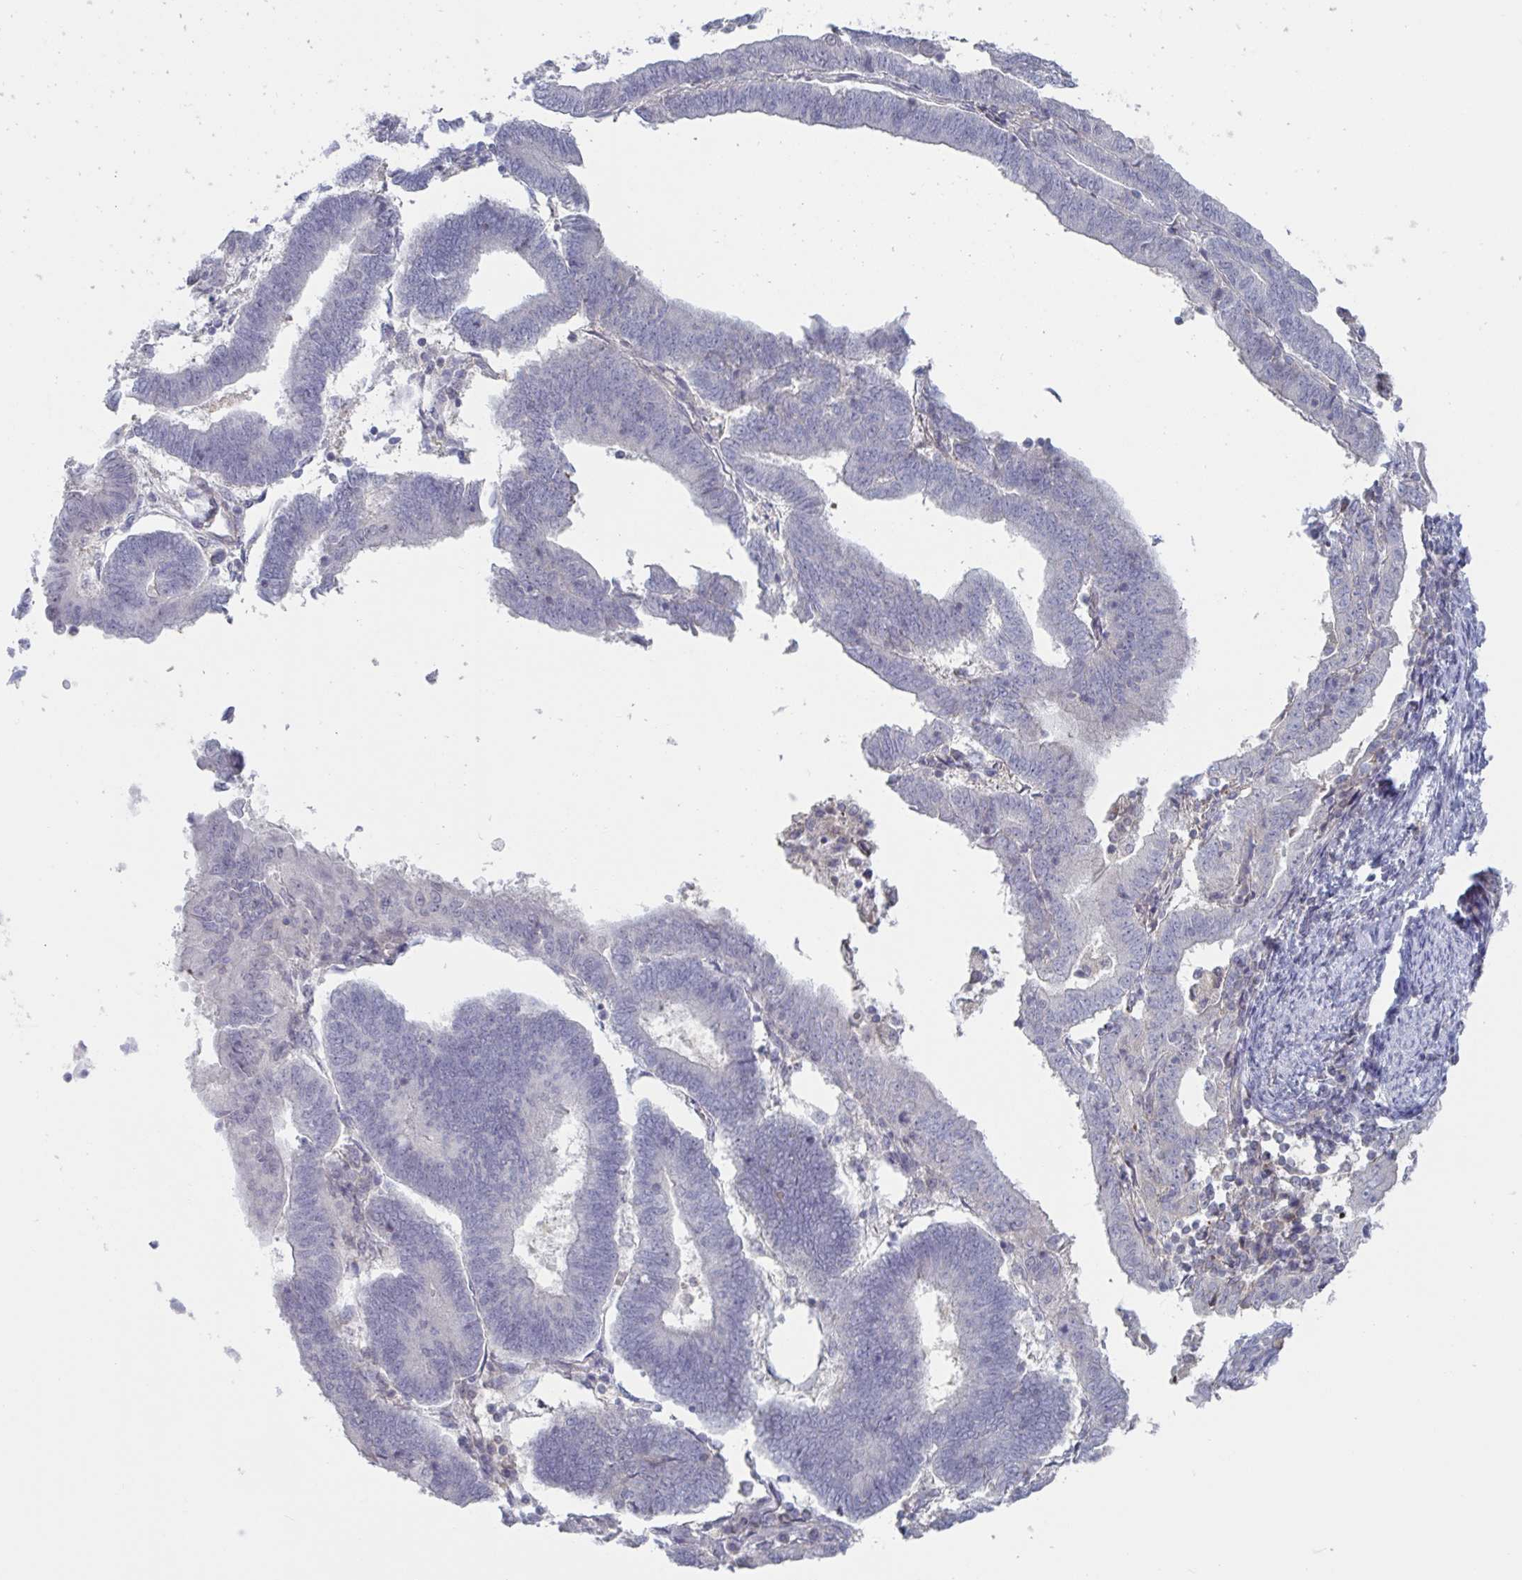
{"staining": {"intensity": "negative", "quantity": "none", "location": "none"}, "tissue": "endometrial cancer", "cell_type": "Tumor cells", "image_type": "cancer", "snomed": [{"axis": "morphology", "description": "Adenocarcinoma, NOS"}, {"axis": "topography", "description": "Endometrium"}], "caption": "This is an immunohistochemistry (IHC) photomicrograph of endometrial cancer (adenocarcinoma). There is no staining in tumor cells.", "gene": "STK26", "patient": {"sex": "female", "age": 70}}